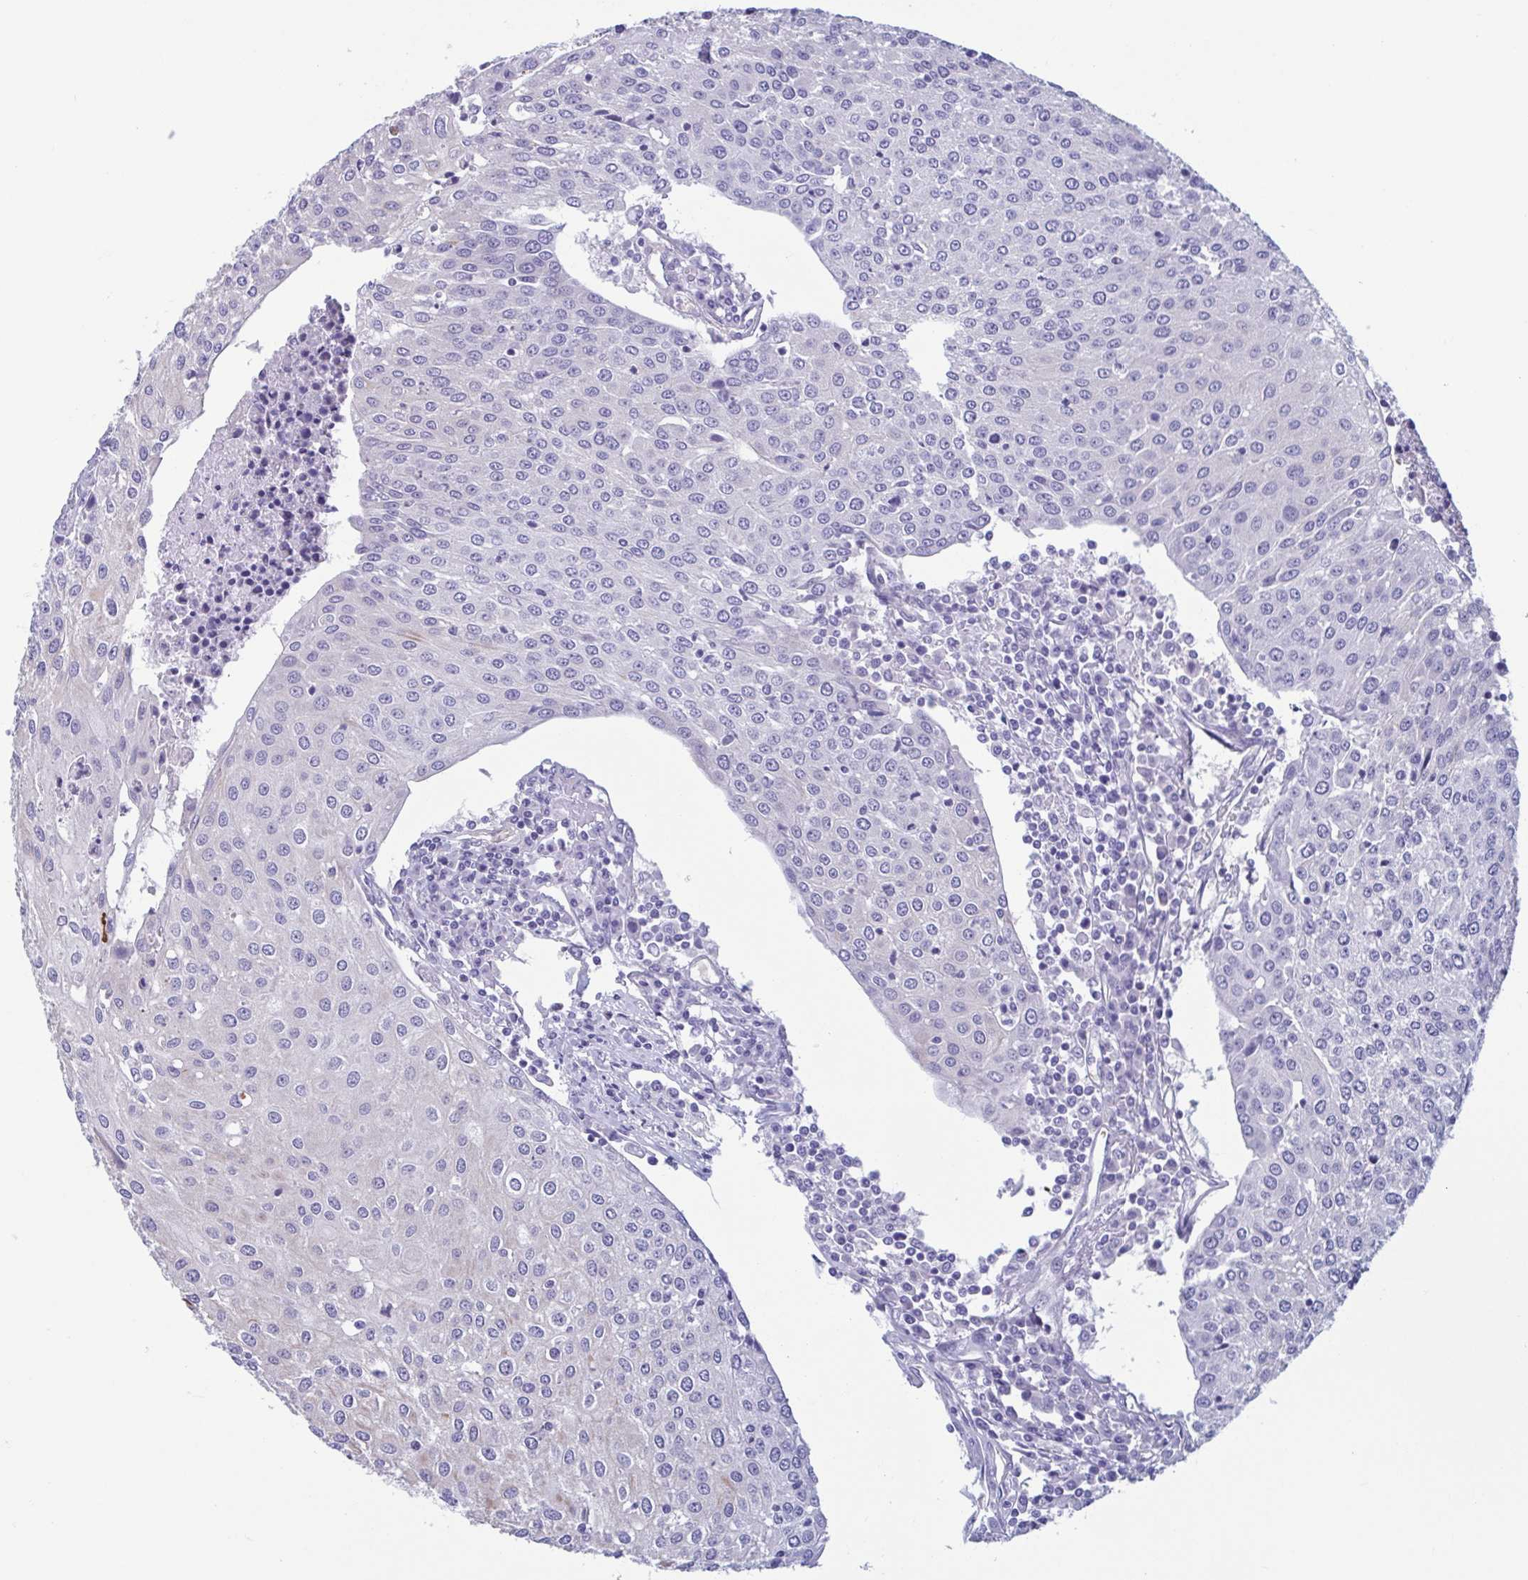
{"staining": {"intensity": "negative", "quantity": "none", "location": "none"}, "tissue": "urothelial cancer", "cell_type": "Tumor cells", "image_type": "cancer", "snomed": [{"axis": "morphology", "description": "Urothelial carcinoma, High grade"}, {"axis": "topography", "description": "Urinary bladder"}], "caption": "A histopathology image of human urothelial carcinoma (high-grade) is negative for staining in tumor cells.", "gene": "MORC4", "patient": {"sex": "female", "age": 85}}